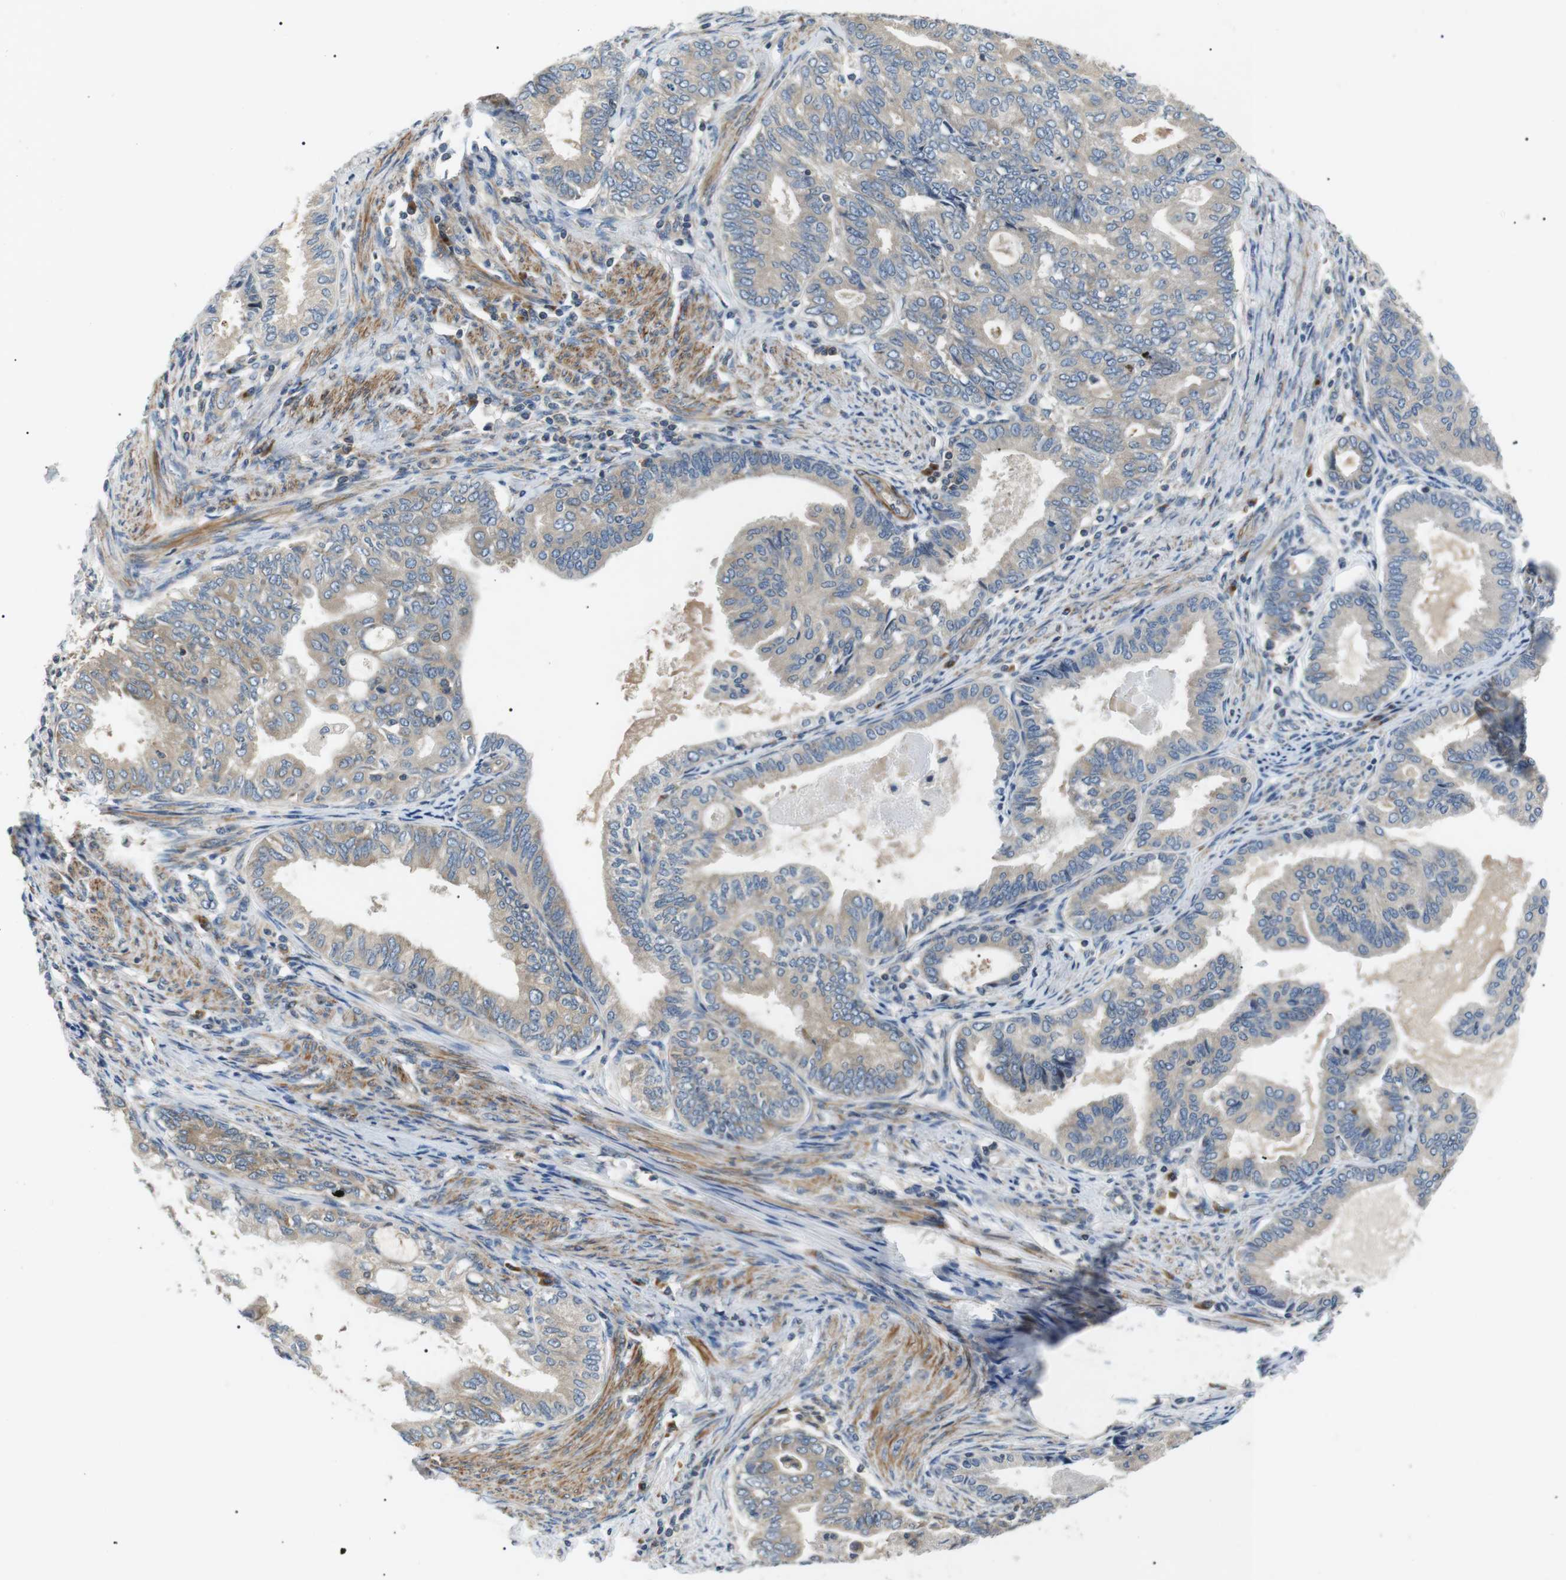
{"staining": {"intensity": "weak", "quantity": "<25%", "location": "cytoplasmic/membranous"}, "tissue": "endometrial cancer", "cell_type": "Tumor cells", "image_type": "cancer", "snomed": [{"axis": "morphology", "description": "Adenocarcinoma, NOS"}, {"axis": "topography", "description": "Endometrium"}], "caption": "The photomicrograph reveals no staining of tumor cells in endometrial cancer (adenocarcinoma).", "gene": "DIPK1A", "patient": {"sex": "female", "age": 86}}